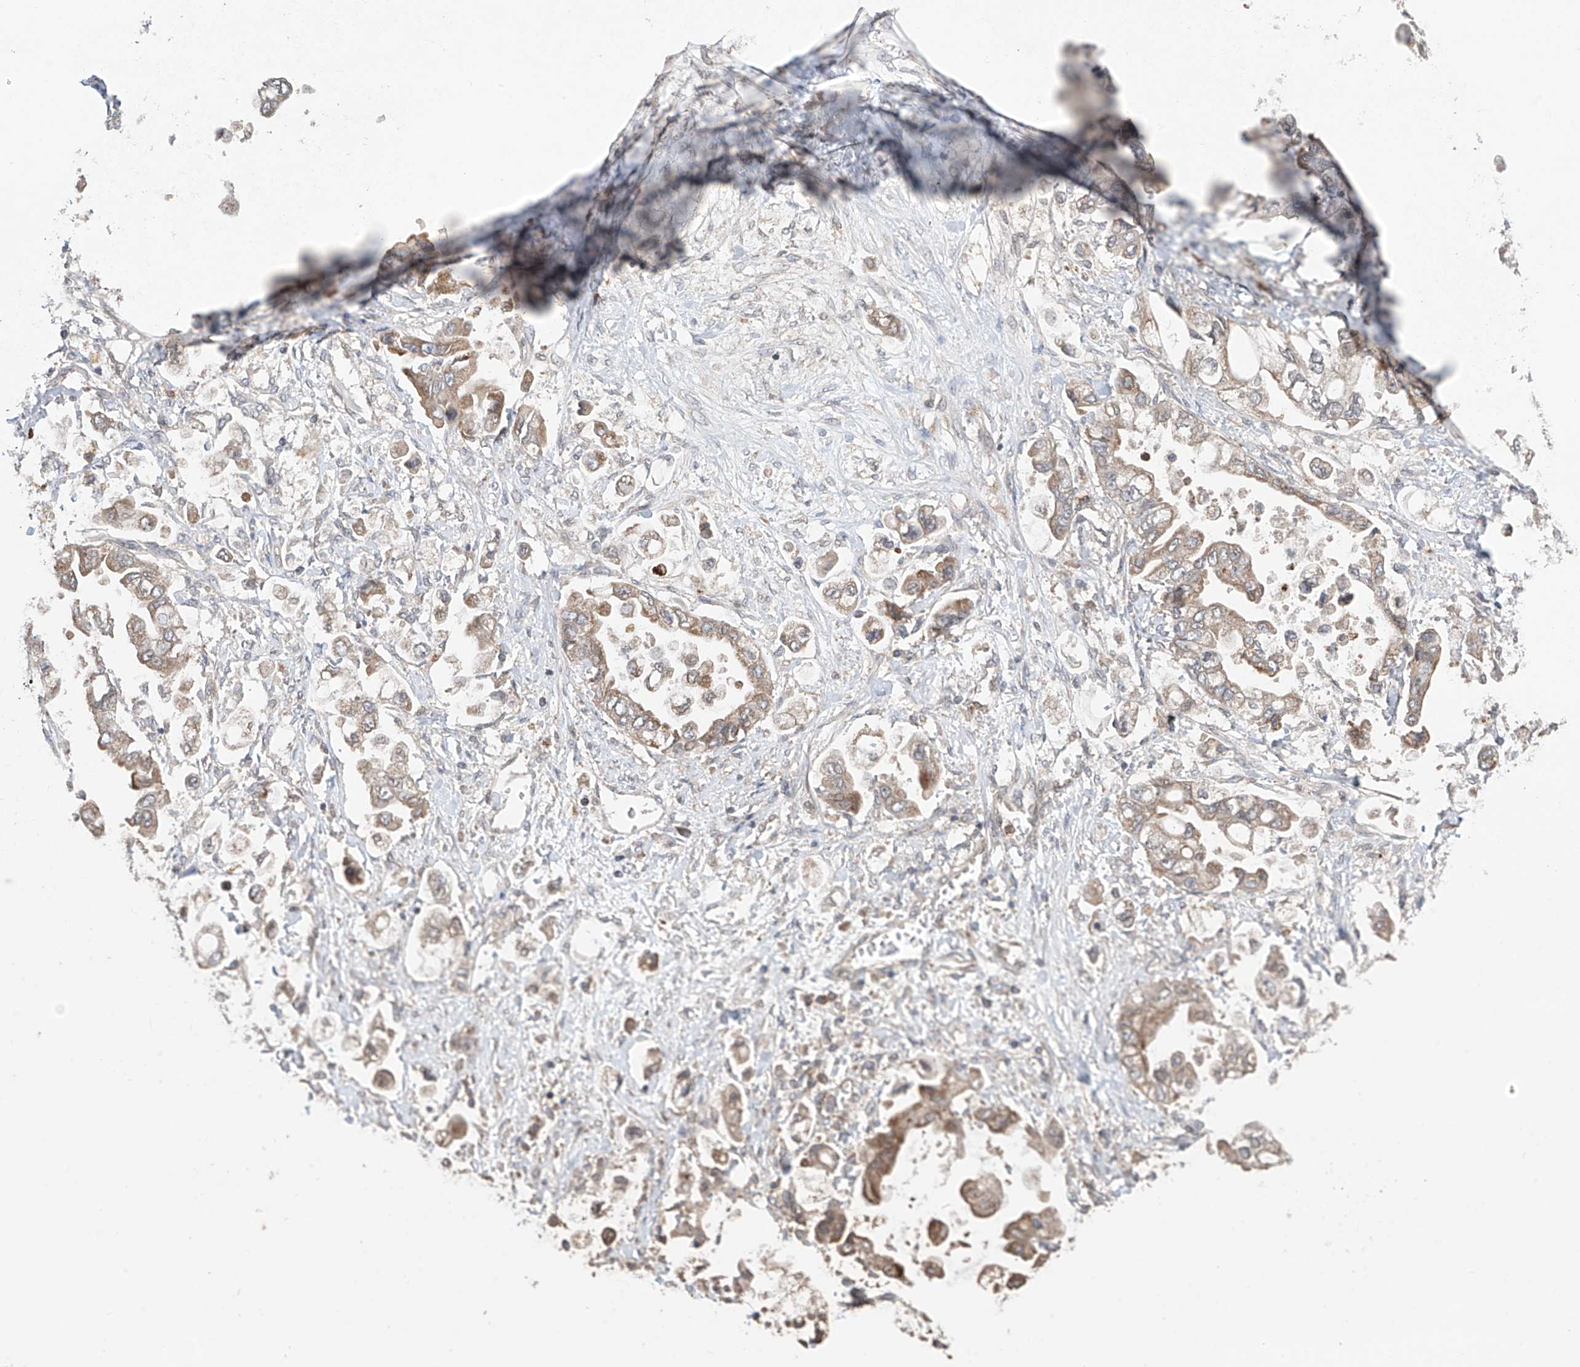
{"staining": {"intensity": "moderate", "quantity": ">75%", "location": "cytoplasmic/membranous"}, "tissue": "stomach cancer", "cell_type": "Tumor cells", "image_type": "cancer", "snomed": [{"axis": "morphology", "description": "Adenocarcinoma, NOS"}, {"axis": "topography", "description": "Stomach"}], "caption": "The immunohistochemical stain highlights moderate cytoplasmic/membranous staining in tumor cells of stomach adenocarcinoma tissue.", "gene": "AHCTF1", "patient": {"sex": "male", "age": 62}}